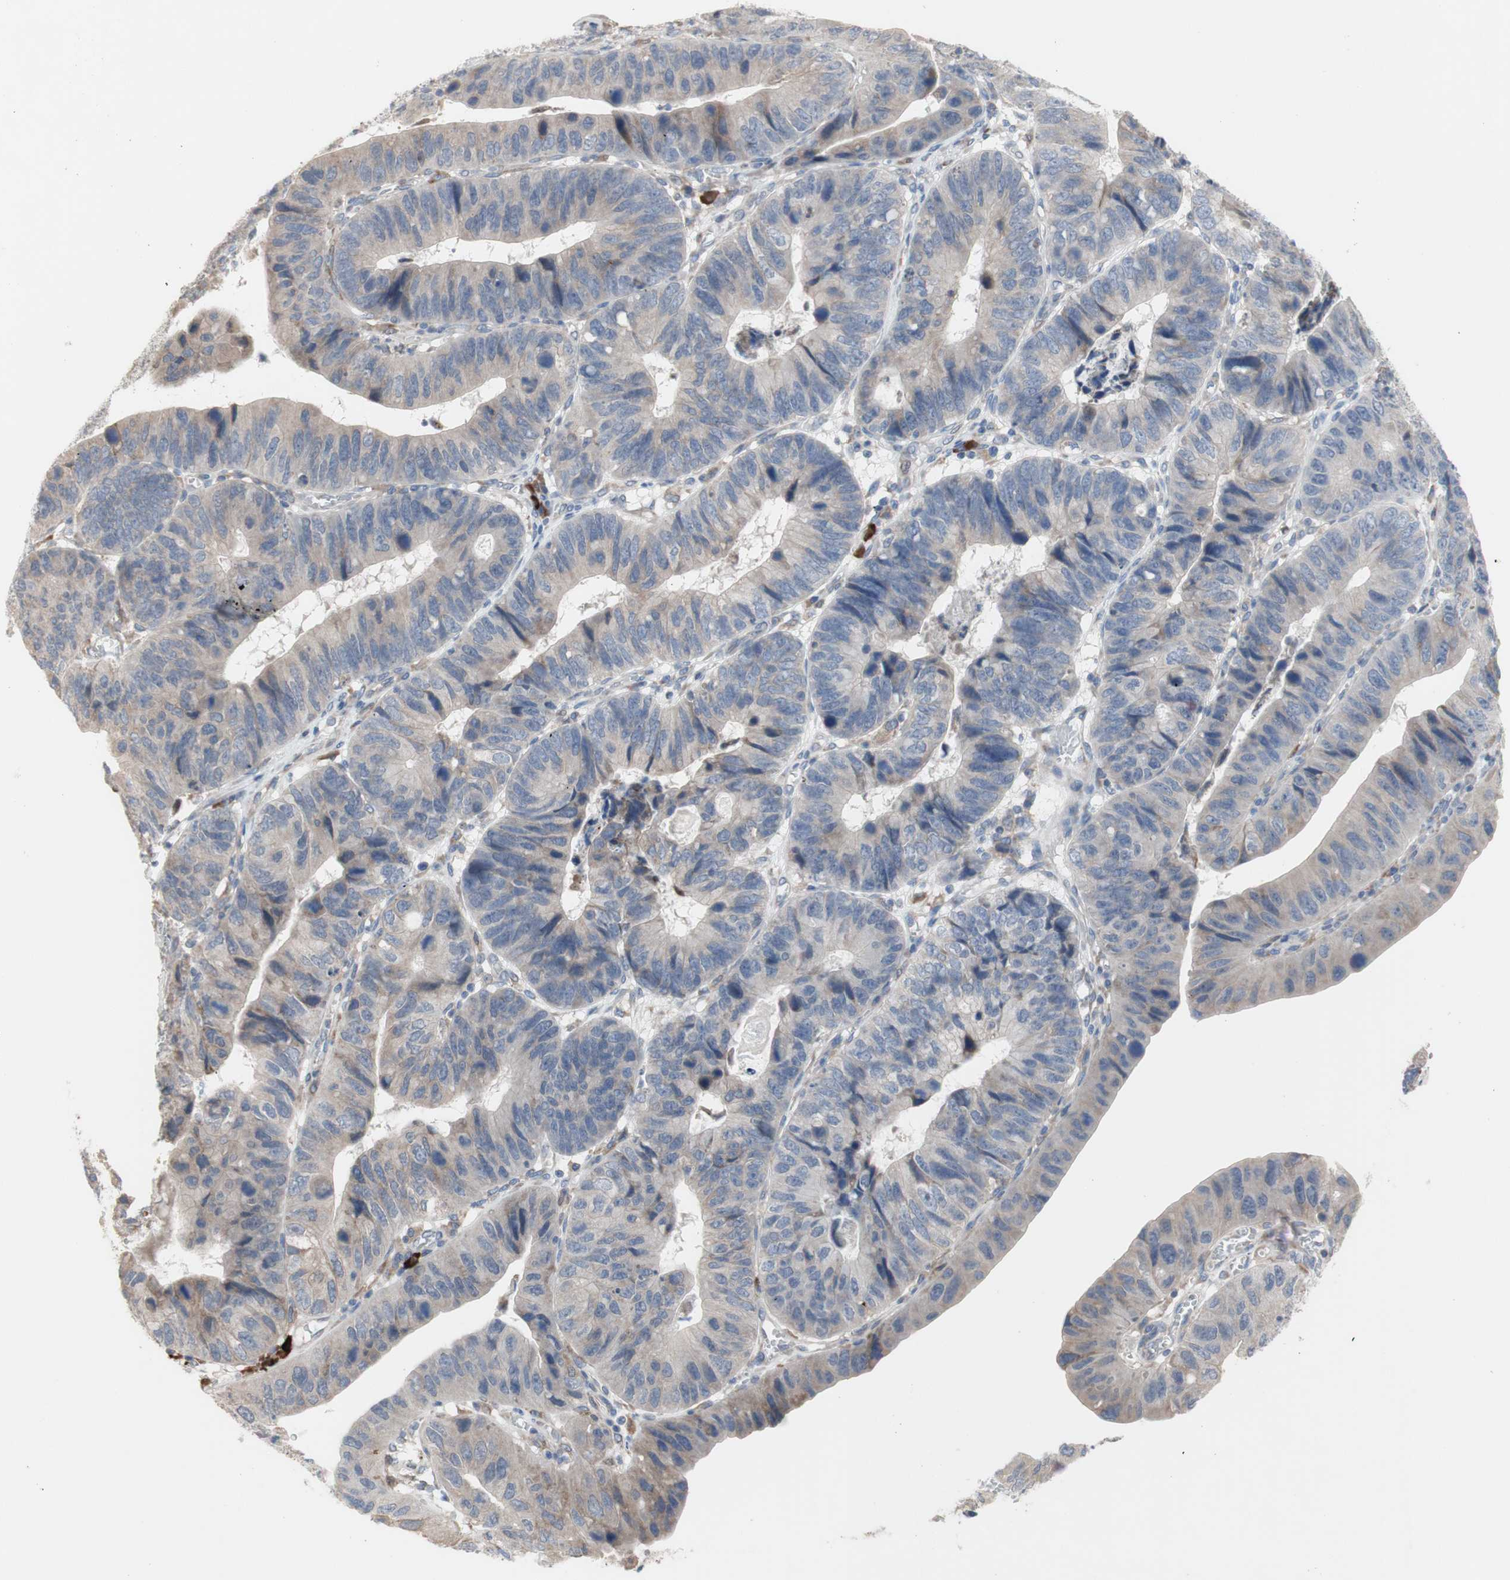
{"staining": {"intensity": "weak", "quantity": "25%-75%", "location": "cytoplasmic/membranous"}, "tissue": "stomach cancer", "cell_type": "Tumor cells", "image_type": "cancer", "snomed": [{"axis": "morphology", "description": "Adenocarcinoma, NOS"}, {"axis": "topography", "description": "Stomach"}], "caption": "Brown immunohistochemical staining in stomach cancer (adenocarcinoma) demonstrates weak cytoplasmic/membranous expression in approximately 25%-75% of tumor cells.", "gene": "TTC14", "patient": {"sex": "male", "age": 59}}